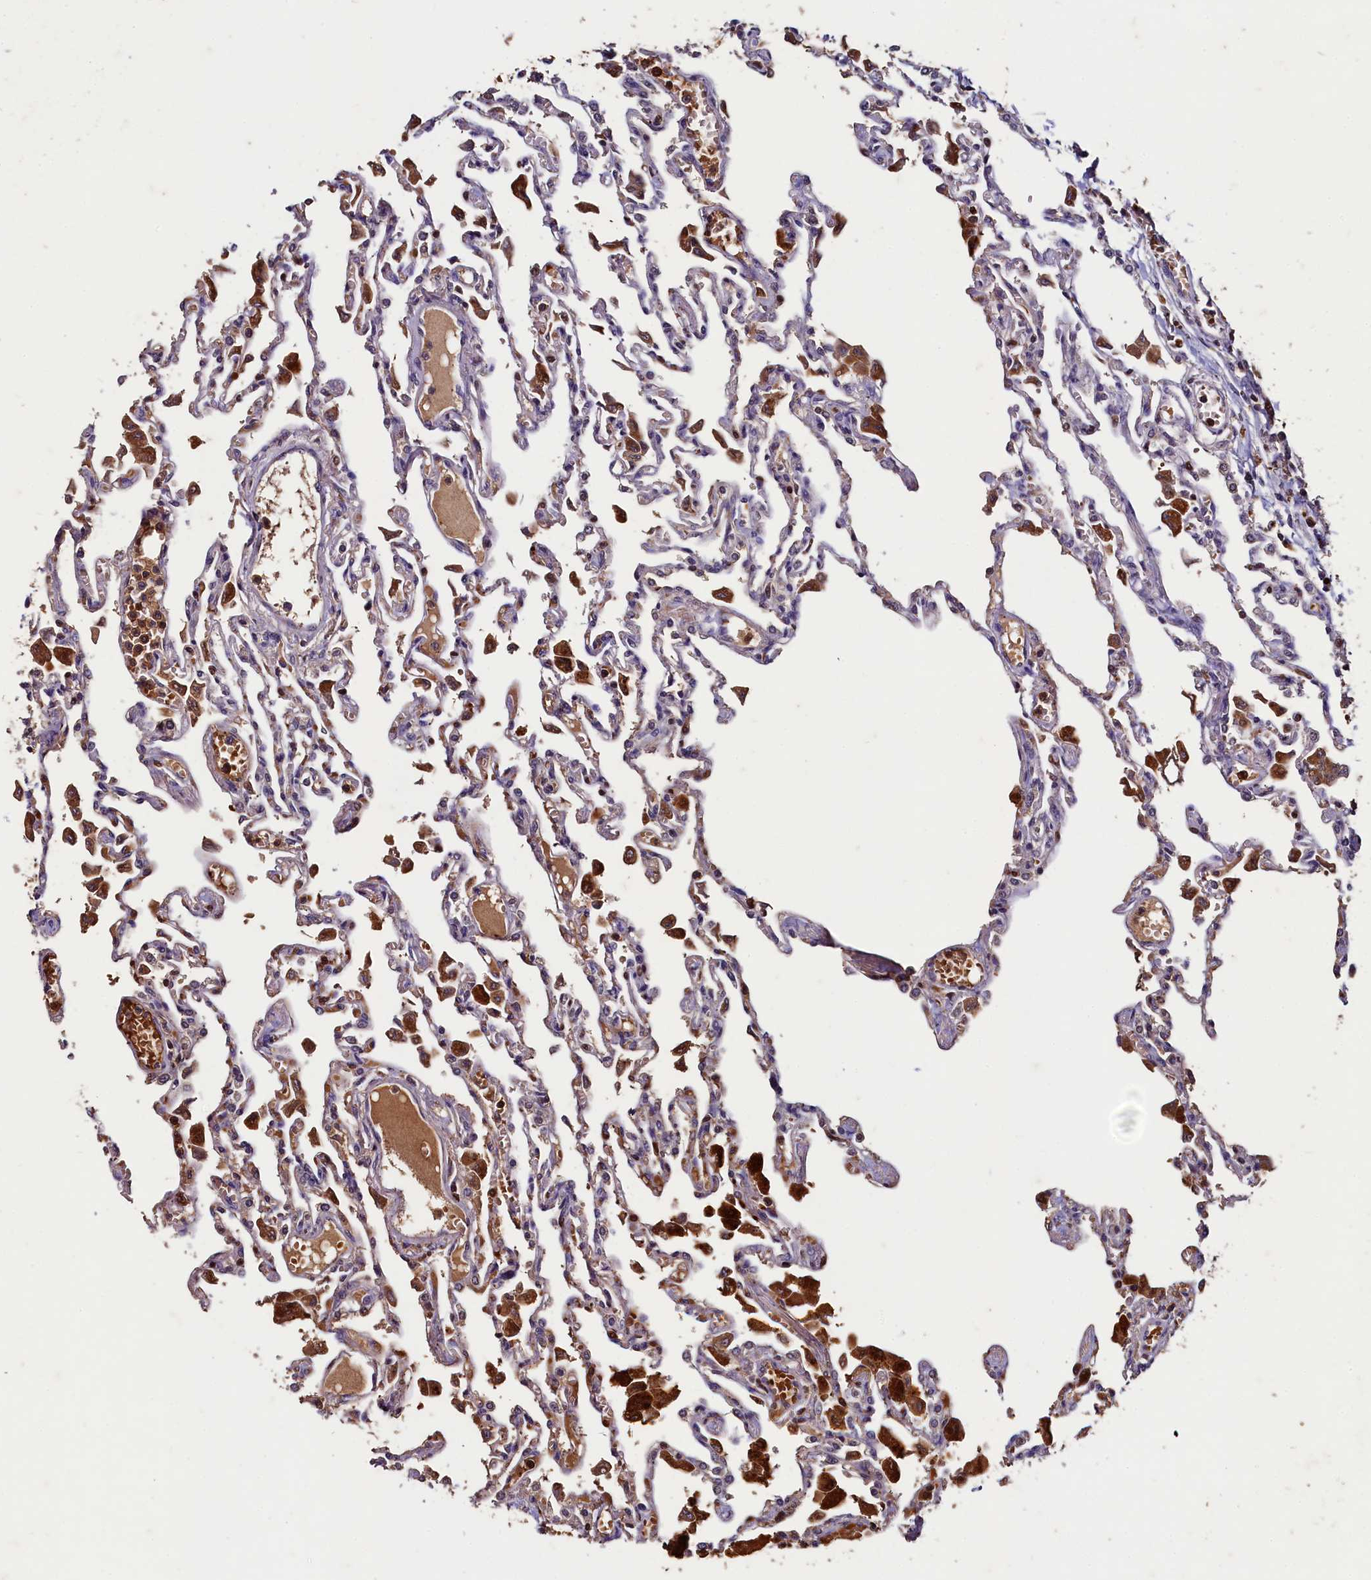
{"staining": {"intensity": "moderate", "quantity": "<25%", "location": "cytoplasmic/membranous,nuclear"}, "tissue": "lung", "cell_type": "Alveolar cells", "image_type": "normal", "snomed": [{"axis": "morphology", "description": "Normal tissue, NOS"}, {"axis": "topography", "description": "Bronchus"}, {"axis": "topography", "description": "Lung"}], "caption": "Immunohistochemistry (IHC) photomicrograph of unremarkable lung: human lung stained using immunohistochemistry (IHC) displays low levels of moderate protein expression localized specifically in the cytoplasmic/membranous,nuclear of alveolar cells, appearing as a cytoplasmic/membranous,nuclear brown color.", "gene": "CSTPP1", "patient": {"sex": "female", "age": 49}}